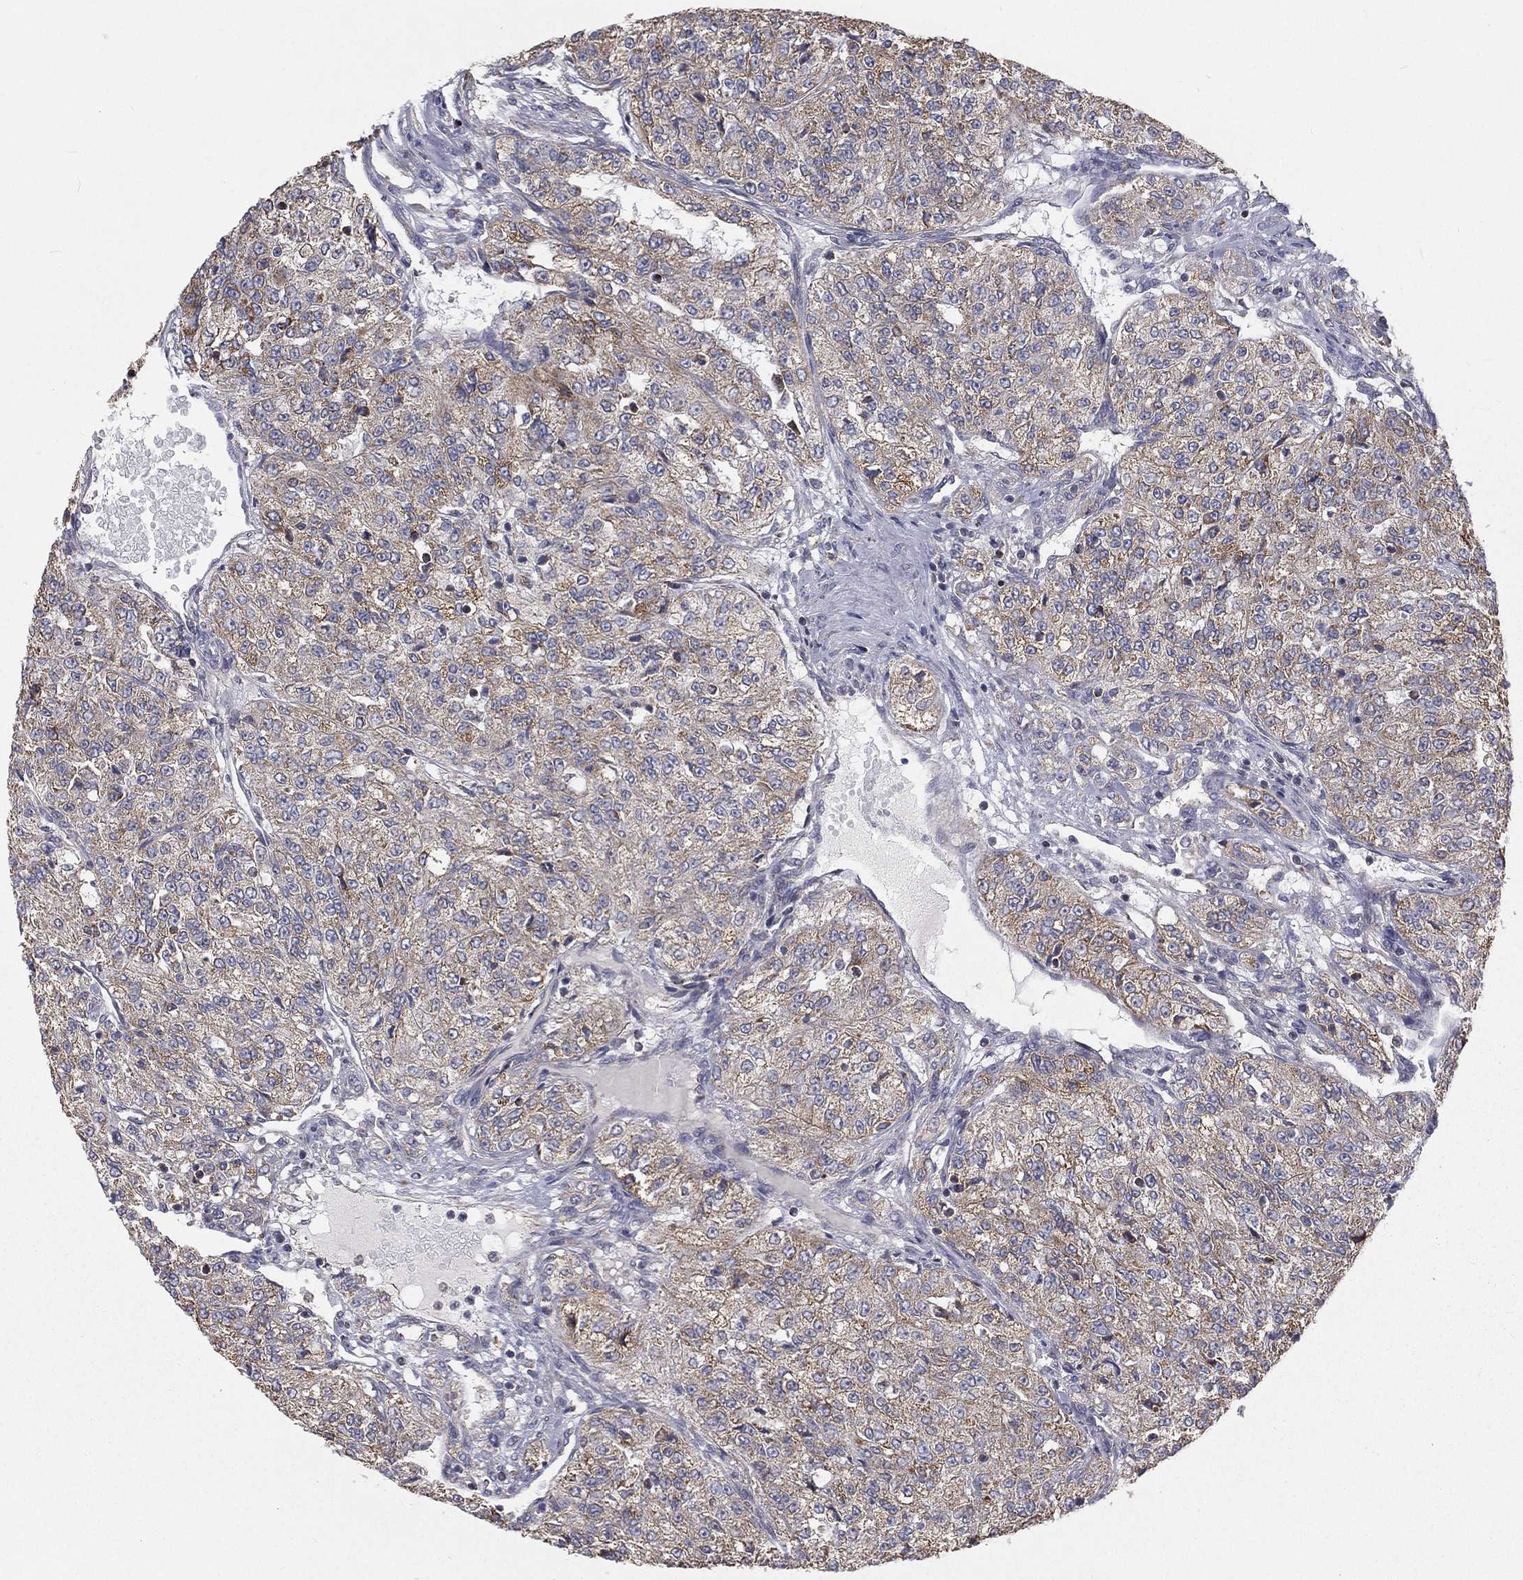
{"staining": {"intensity": "moderate", "quantity": "<25%", "location": "cytoplasmic/membranous"}, "tissue": "renal cancer", "cell_type": "Tumor cells", "image_type": "cancer", "snomed": [{"axis": "morphology", "description": "Adenocarcinoma, NOS"}, {"axis": "topography", "description": "Kidney"}], "caption": "Renal cancer stained with a protein marker displays moderate staining in tumor cells.", "gene": "HADH", "patient": {"sex": "female", "age": 63}}